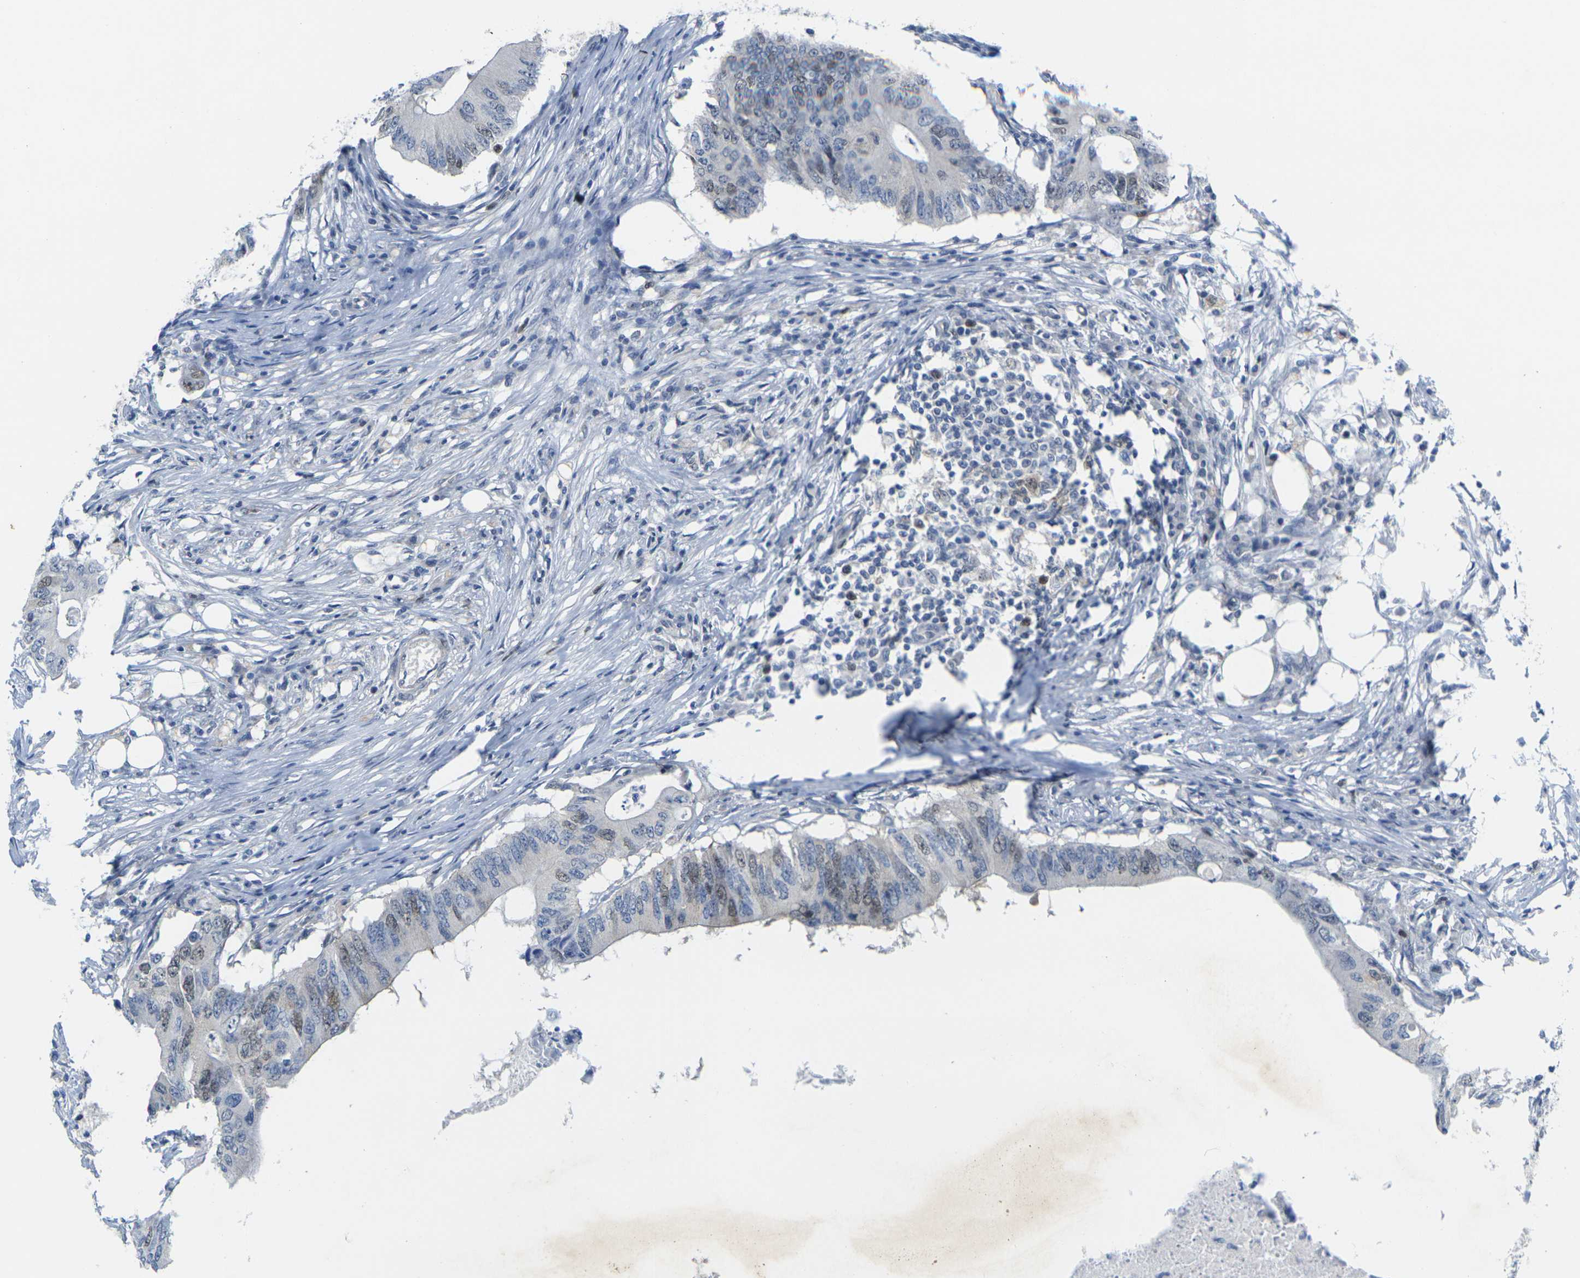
{"staining": {"intensity": "moderate", "quantity": "<25%", "location": "nuclear"}, "tissue": "colorectal cancer", "cell_type": "Tumor cells", "image_type": "cancer", "snomed": [{"axis": "morphology", "description": "Adenocarcinoma, NOS"}, {"axis": "topography", "description": "Colon"}], "caption": "Approximately <25% of tumor cells in human colorectal cancer exhibit moderate nuclear protein positivity as visualized by brown immunohistochemical staining.", "gene": "CDK2", "patient": {"sex": "male", "age": 71}}